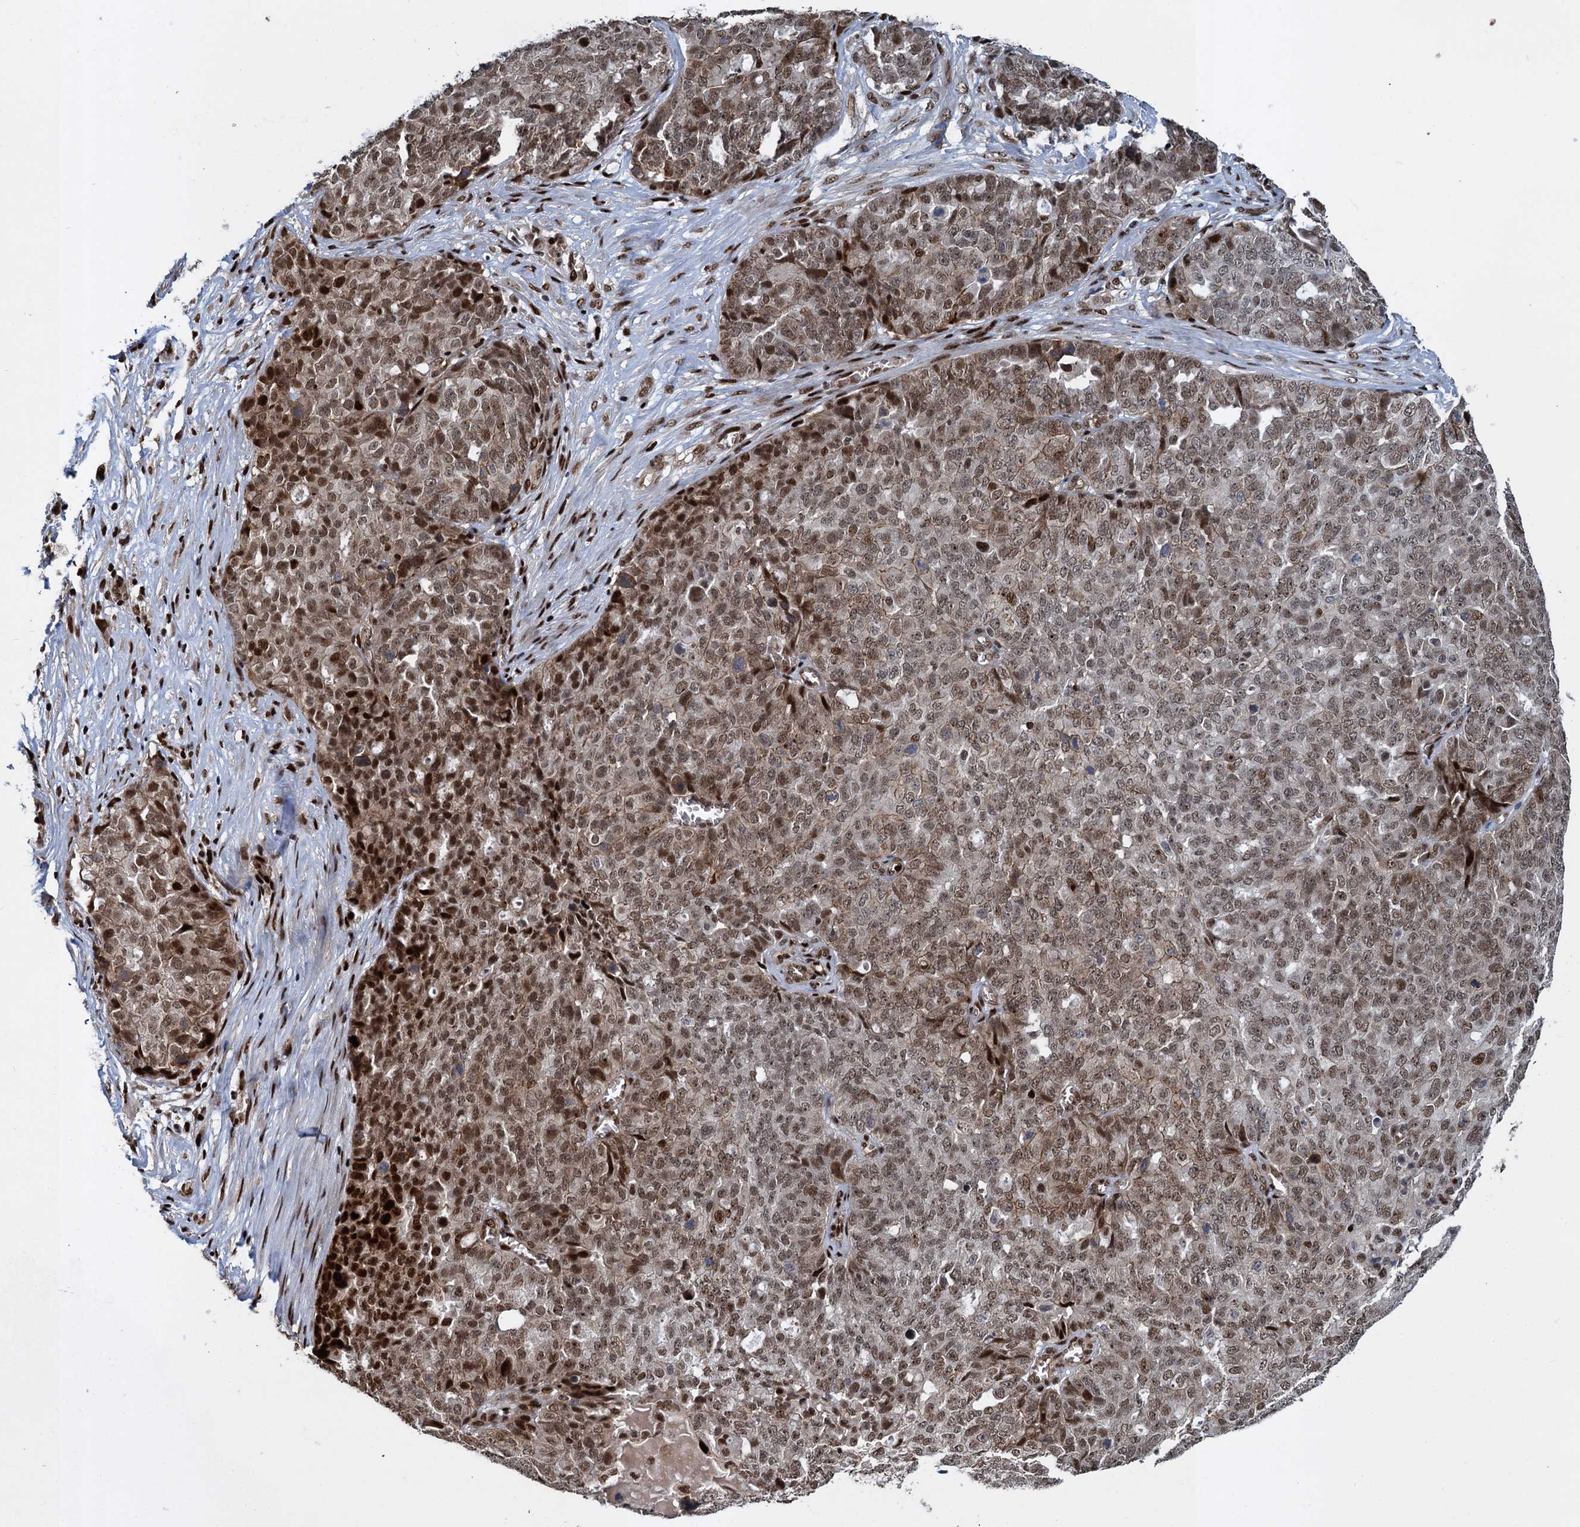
{"staining": {"intensity": "moderate", "quantity": ">75%", "location": "nuclear"}, "tissue": "ovarian cancer", "cell_type": "Tumor cells", "image_type": "cancer", "snomed": [{"axis": "morphology", "description": "Cystadenocarcinoma, serous, NOS"}, {"axis": "topography", "description": "Soft tissue"}, {"axis": "topography", "description": "Ovary"}], "caption": "IHC (DAB) staining of human ovarian cancer shows moderate nuclear protein staining in about >75% of tumor cells.", "gene": "ANKRD49", "patient": {"sex": "female", "age": 57}}